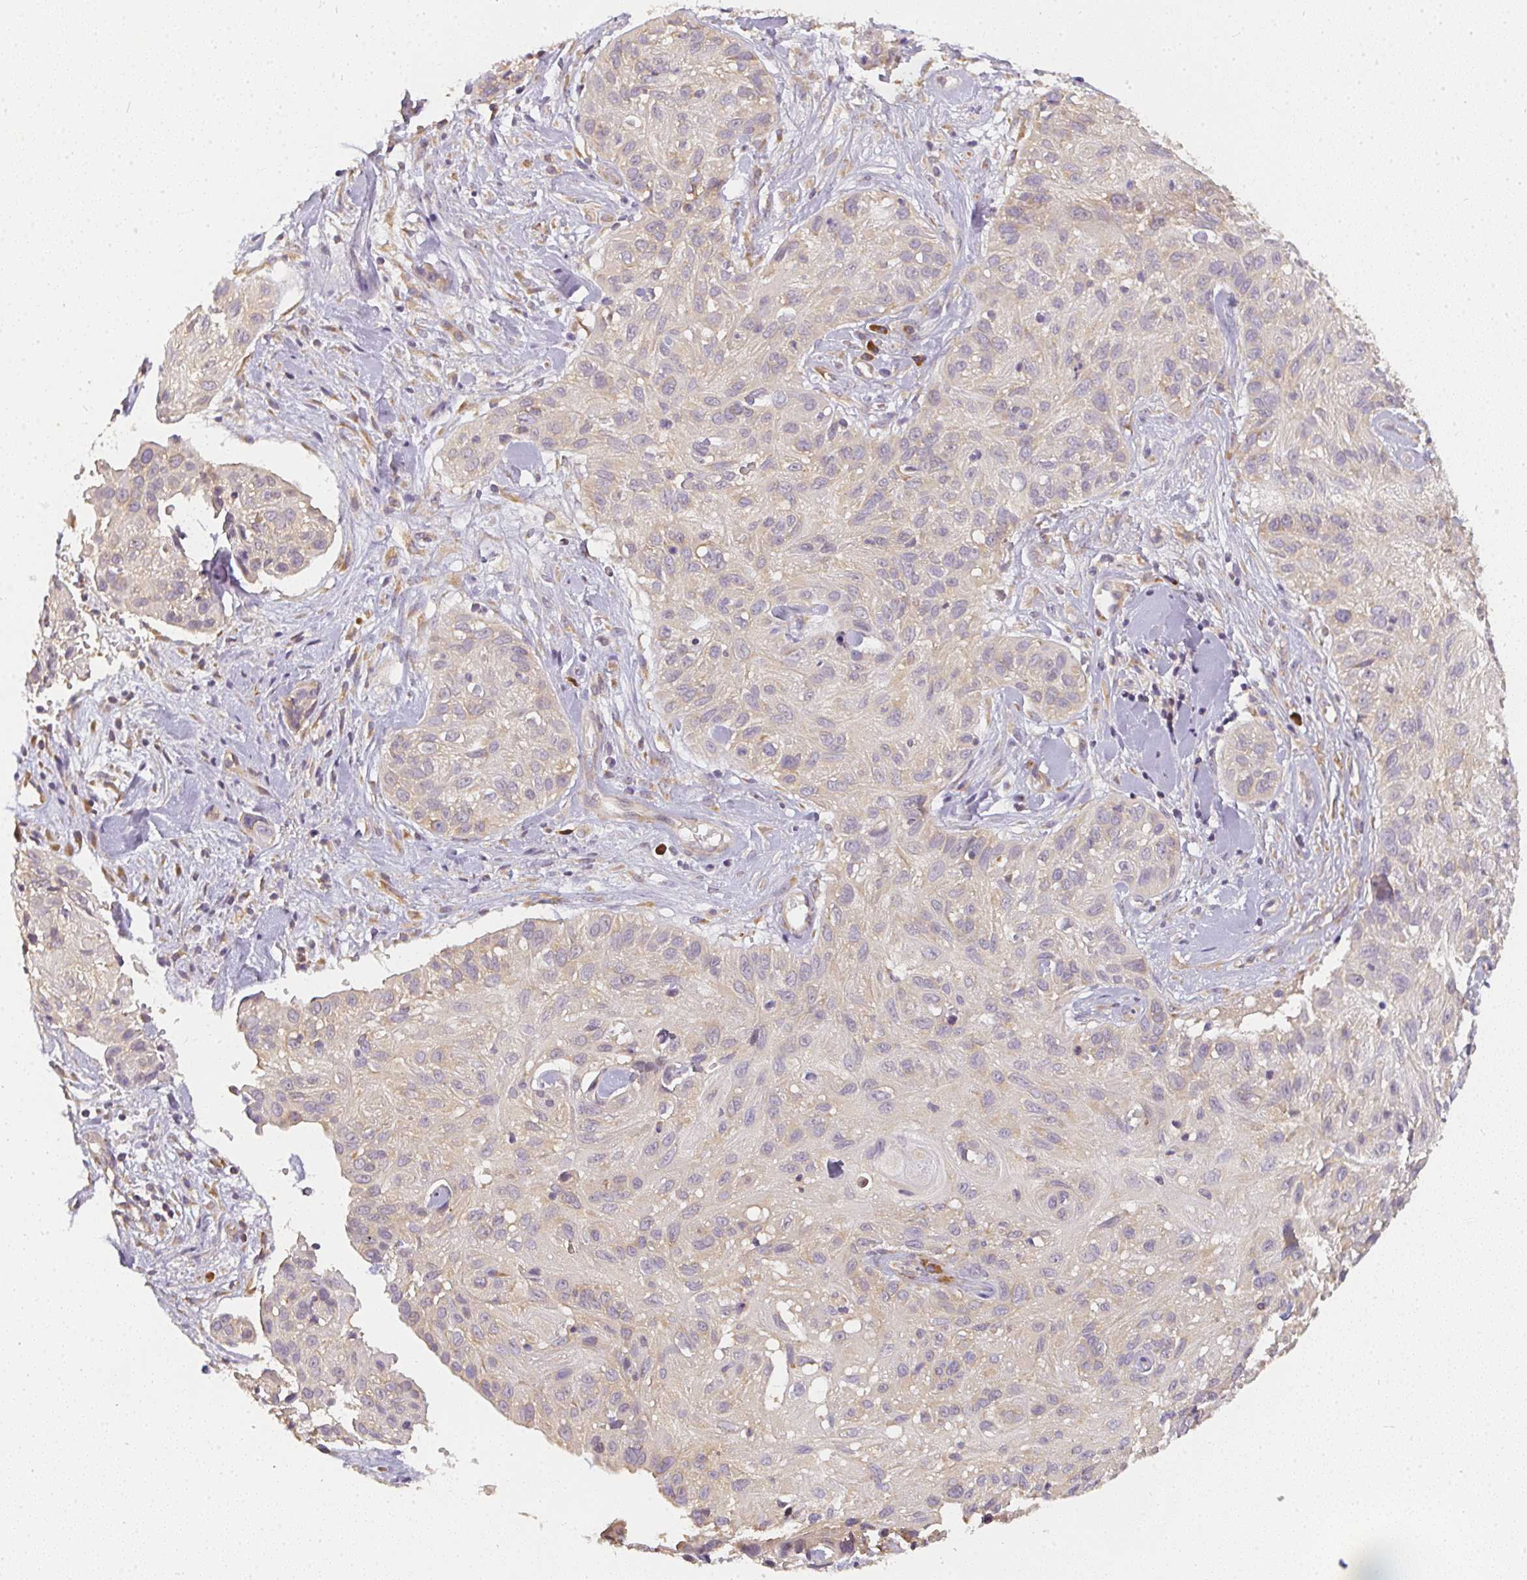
{"staining": {"intensity": "weak", "quantity": "<25%", "location": "cytoplasmic/membranous"}, "tissue": "skin cancer", "cell_type": "Tumor cells", "image_type": "cancer", "snomed": [{"axis": "morphology", "description": "Squamous cell carcinoma, NOS"}, {"axis": "topography", "description": "Skin"}], "caption": "Tumor cells are negative for brown protein staining in squamous cell carcinoma (skin).", "gene": "SLC35B3", "patient": {"sex": "male", "age": 82}}